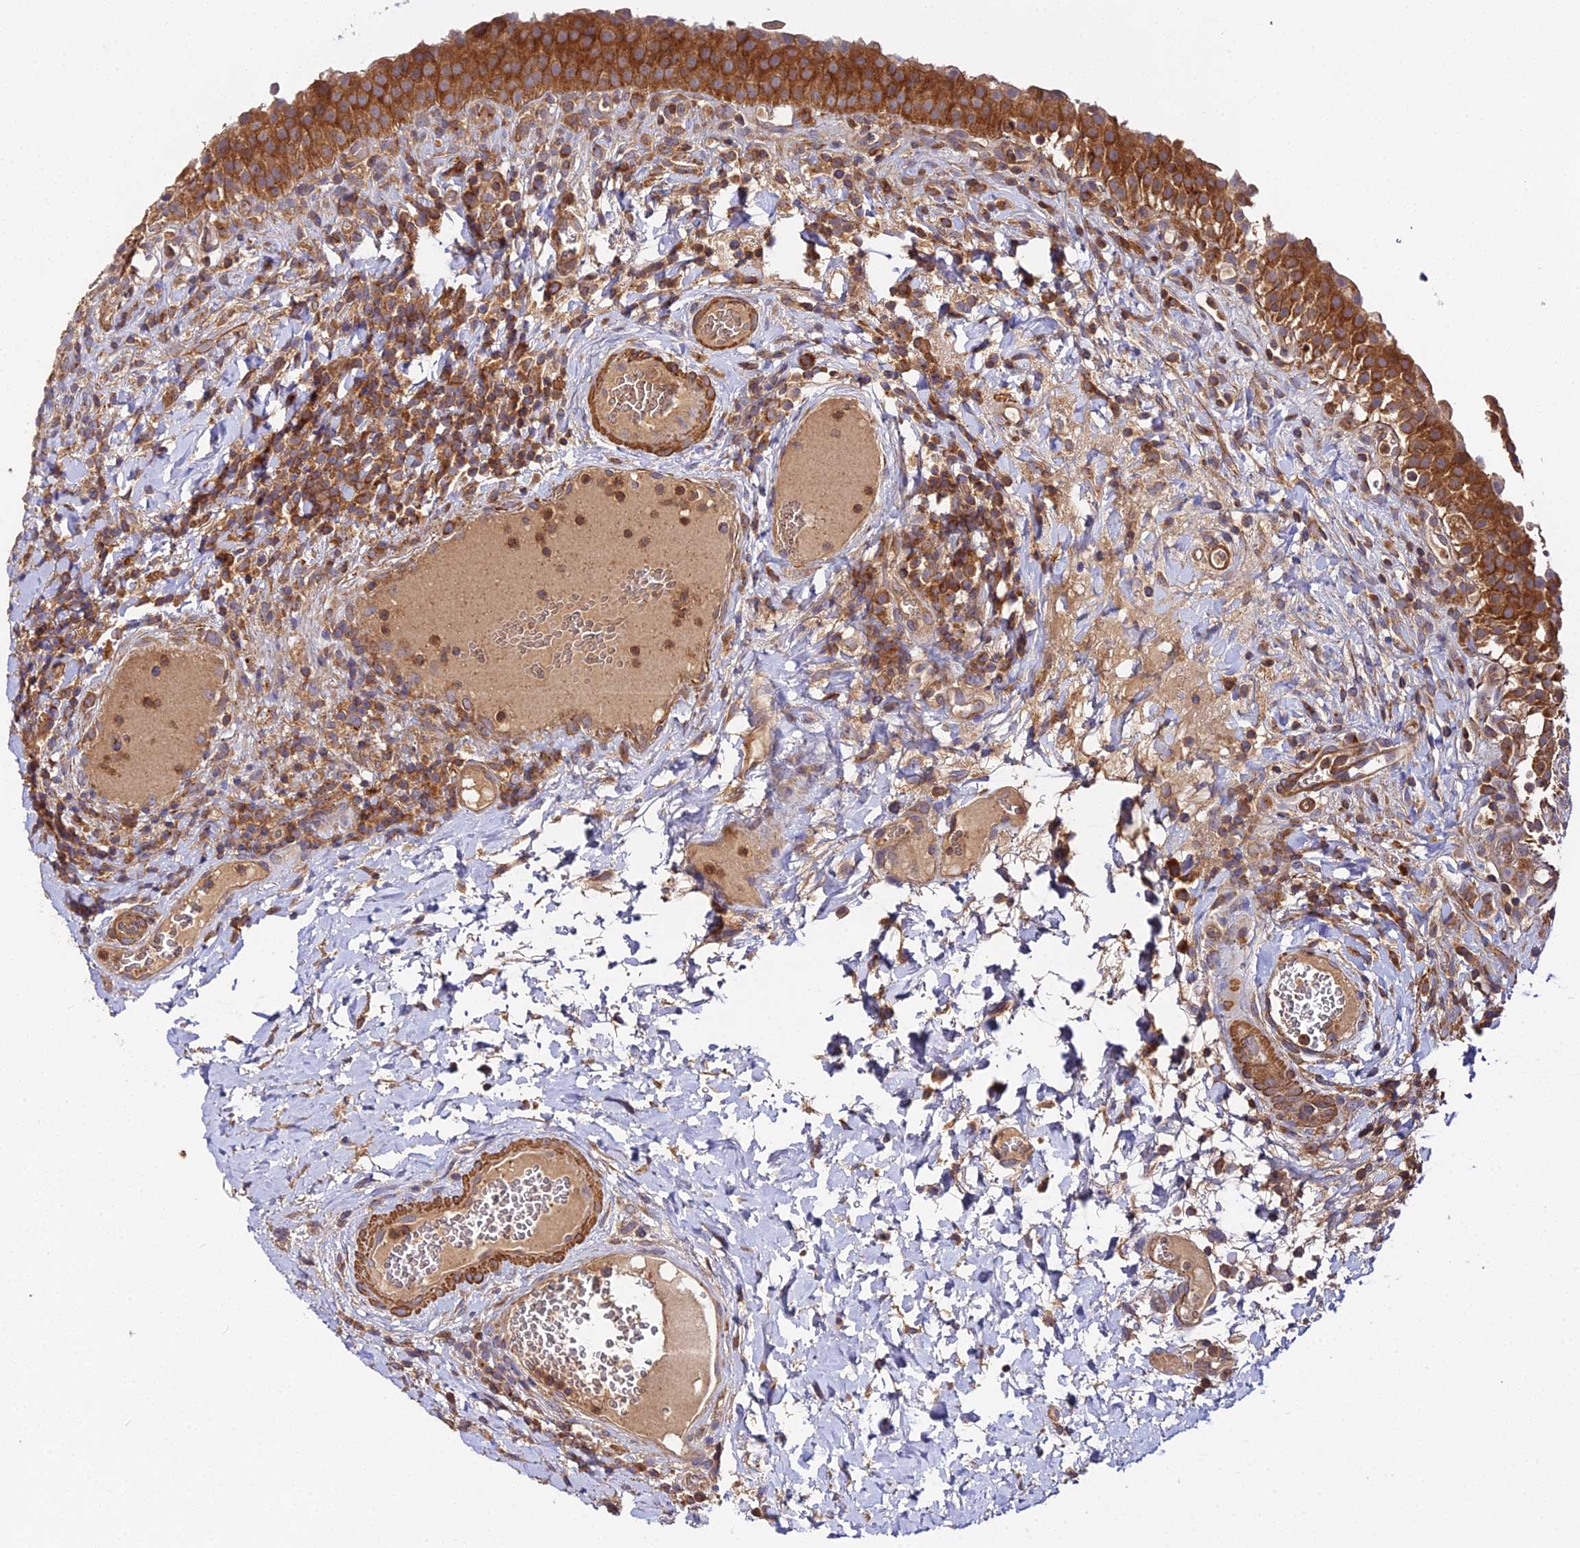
{"staining": {"intensity": "strong", "quantity": ">75%", "location": "cytoplasmic/membranous"}, "tissue": "urinary bladder", "cell_type": "Urothelial cells", "image_type": "normal", "snomed": [{"axis": "morphology", "description": "Normal tissue, NOS"}, {"axis": "morphology", "description": "Inflammation, NOS"}, {"axis": "topography", "description": "Urinary bladder"}], "caption": "This photomicrograph reveals immunohistochemistry staining of benign human urinary bladder, with high strong cytoplasmic/membranous positivity in approximately >75% of urothelial cells.", "gene": "TRIM26", "patient": {"sex": "male", "age": 64}}